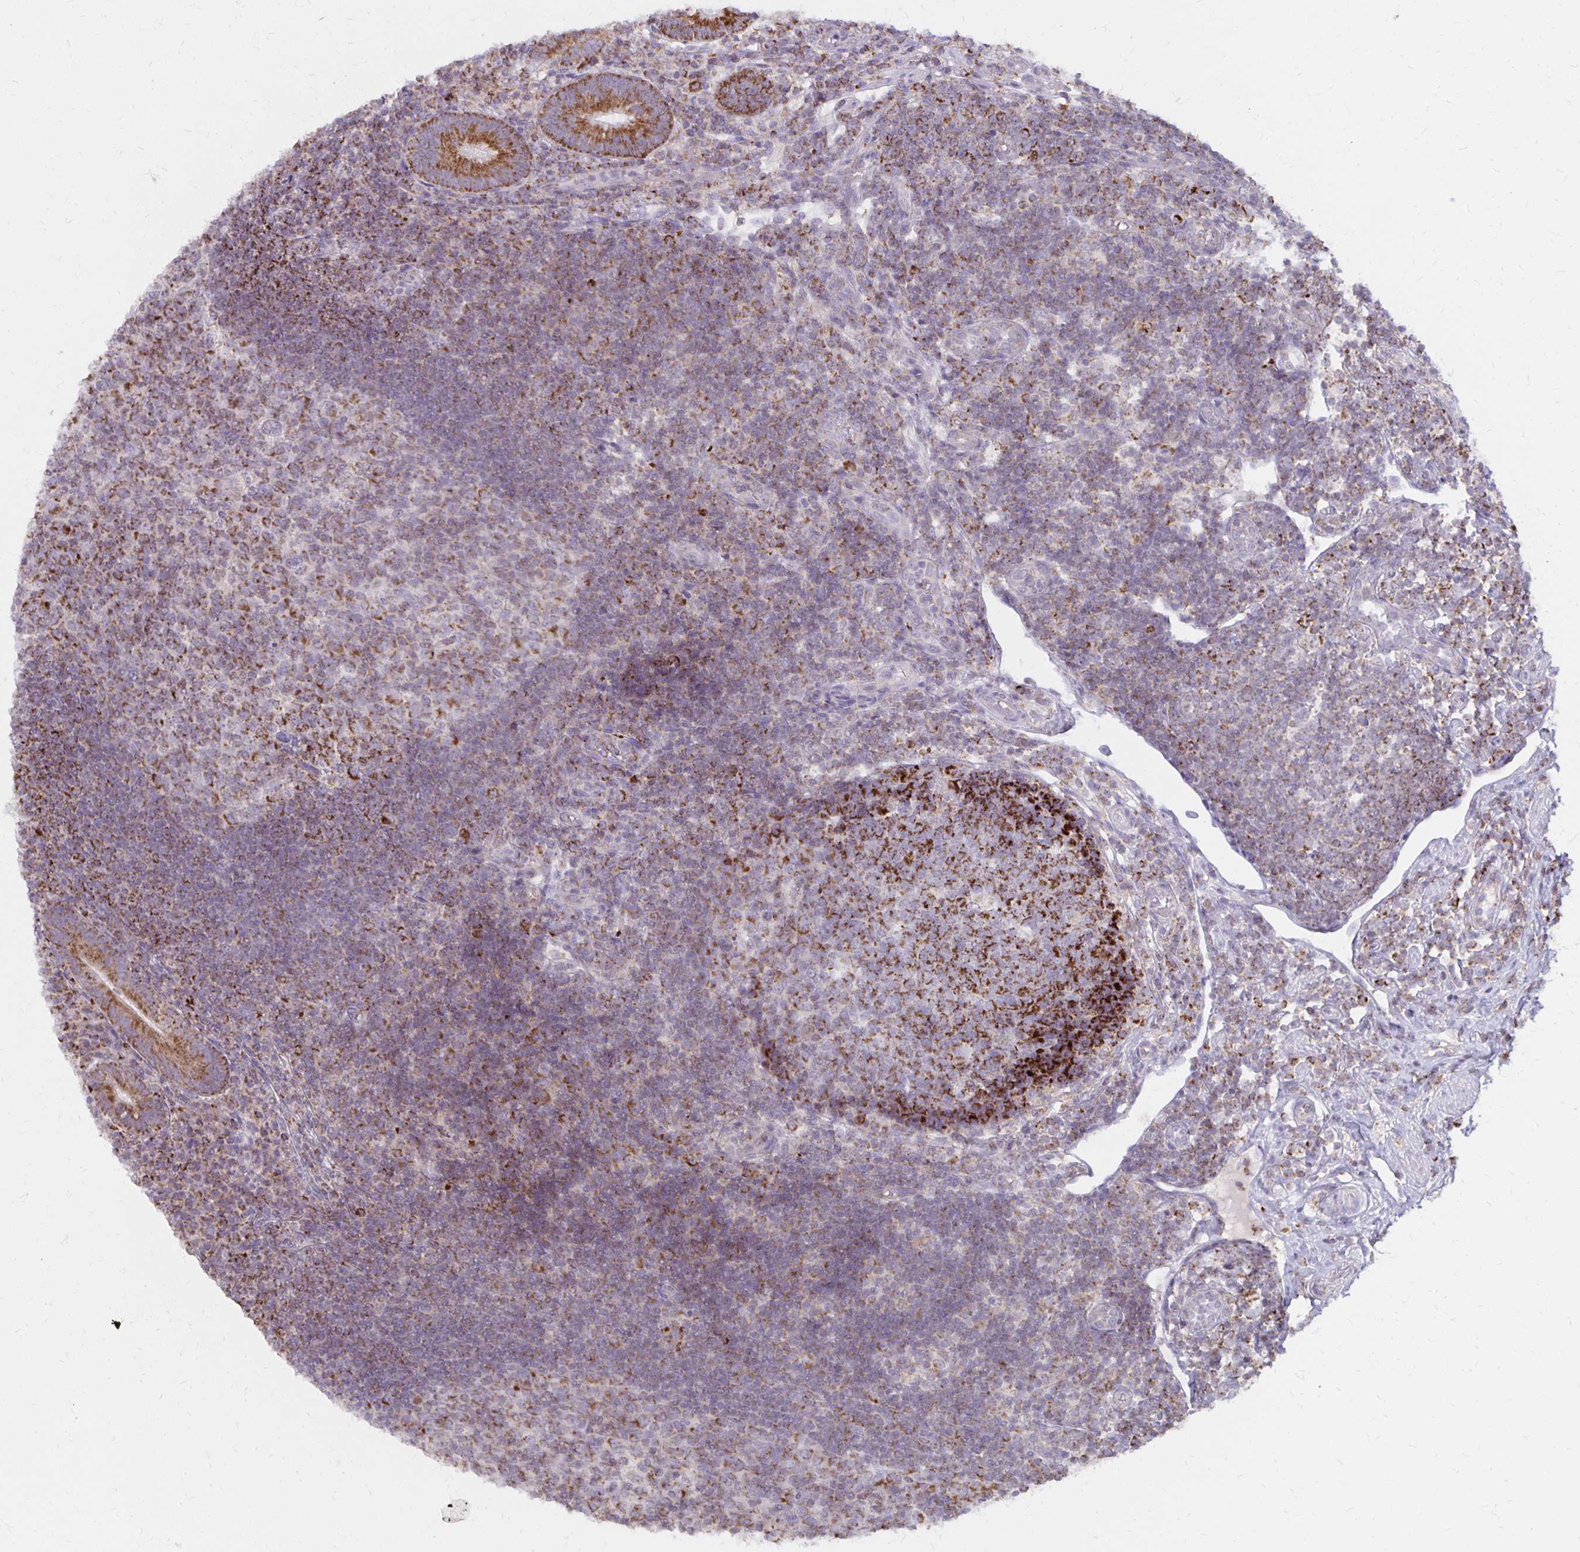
{"staining": {"intensity": "strong", "quantity": ">75%", "location": "cytoplasmic/membranous"}, "tissue": "appendix", "cell_type": "Glandular cells", "image_type": "normal", "snomed": [{"axis": "morphology", "description": "Normal tissue, NOS"}, {"axis": "topography", "description": "Appendix"}], "caption": "IHC histopathology image of normal appendix: human appendix stained using immunohistochemistry (IHC) reveals high levels of strong protein expression localized specifically in the cytoplasmic/membranous of glandular cells, appearing as a cytoplasmic/membranous brown color.", "gene": "IER3", "patient": {"sex": "male", "age": 18}}